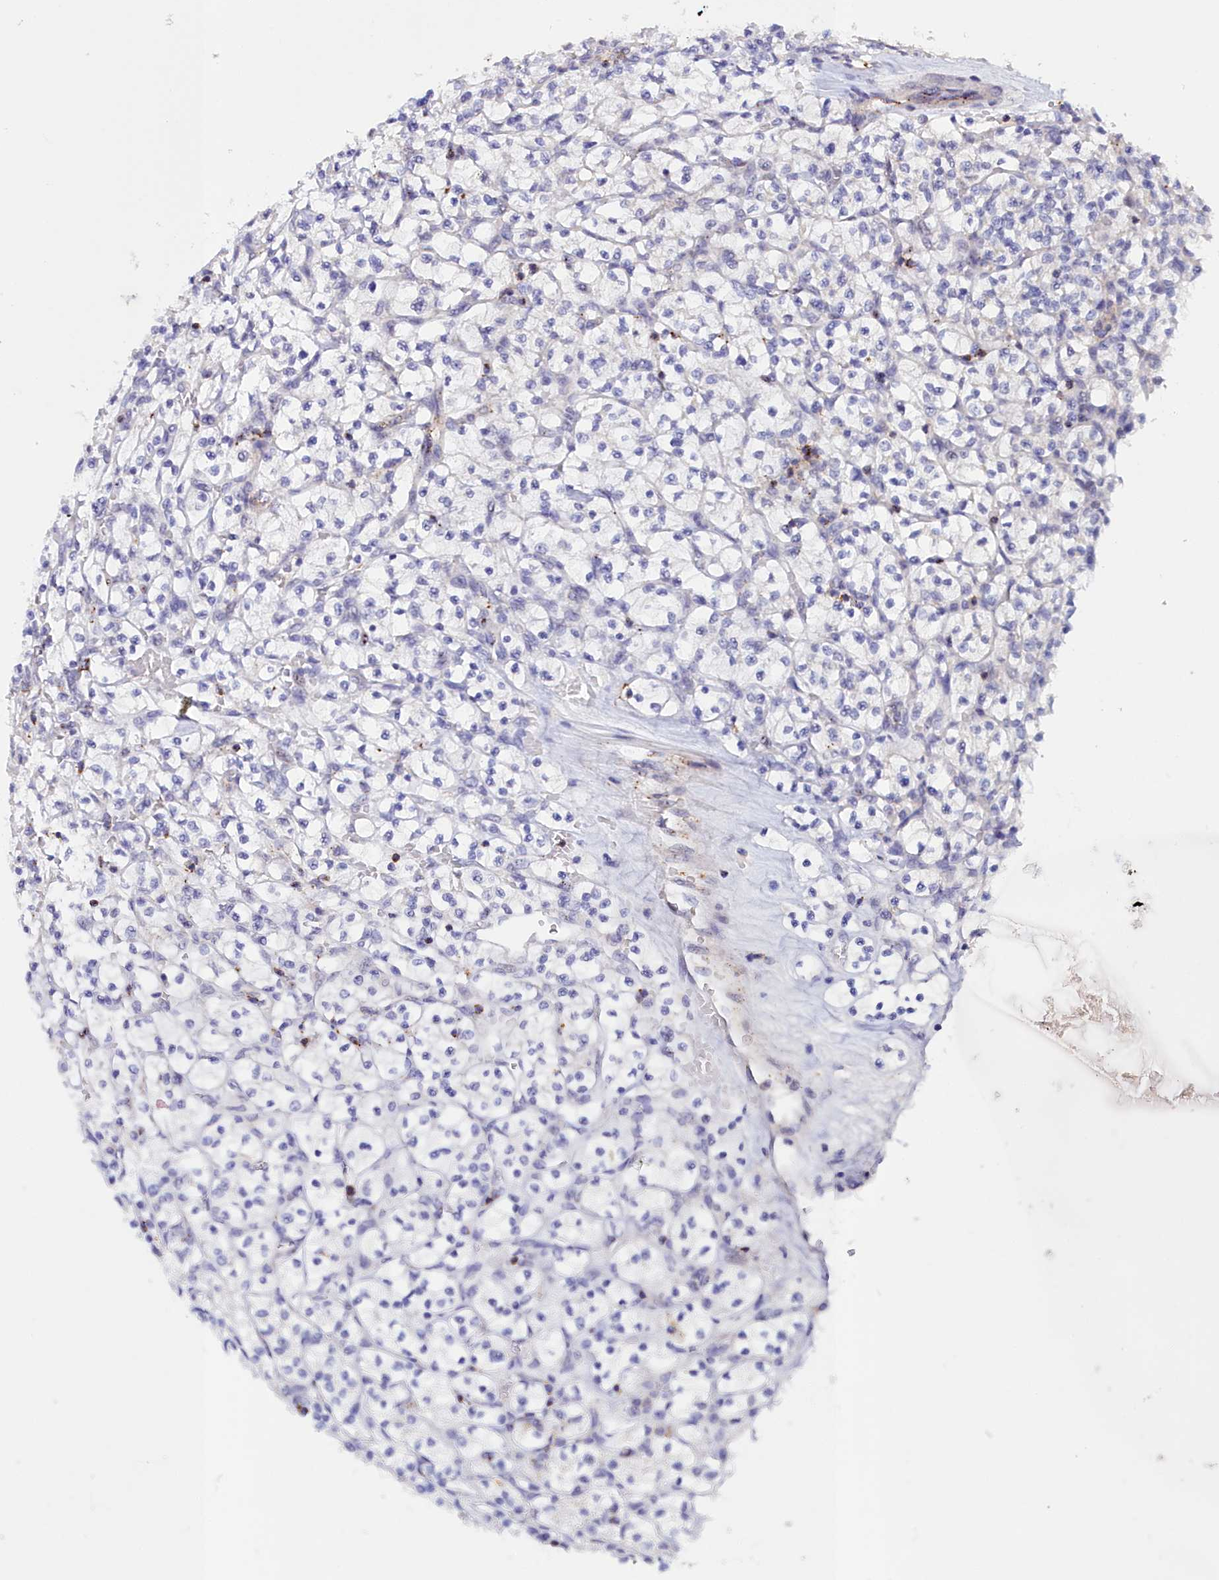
{"staining": {"intensity": "negative", "quantity": "none", "location": "none"}, "tissue": "renal cancer", "cell_type": "Tumor cells", "image_type": "cancer", "snomed": [{"axis": "morphology", "description": "Adenocarcinoma, NOS"}, {"axis": "topography", "description": "Kidney"}], "caption": "Protein analysis of renal cancer (adenocarcinoma) demonstrates no significant positivity in tumor cells.", "gene": "NEURL4", "patient": {"sex": "female", "age": 64}}